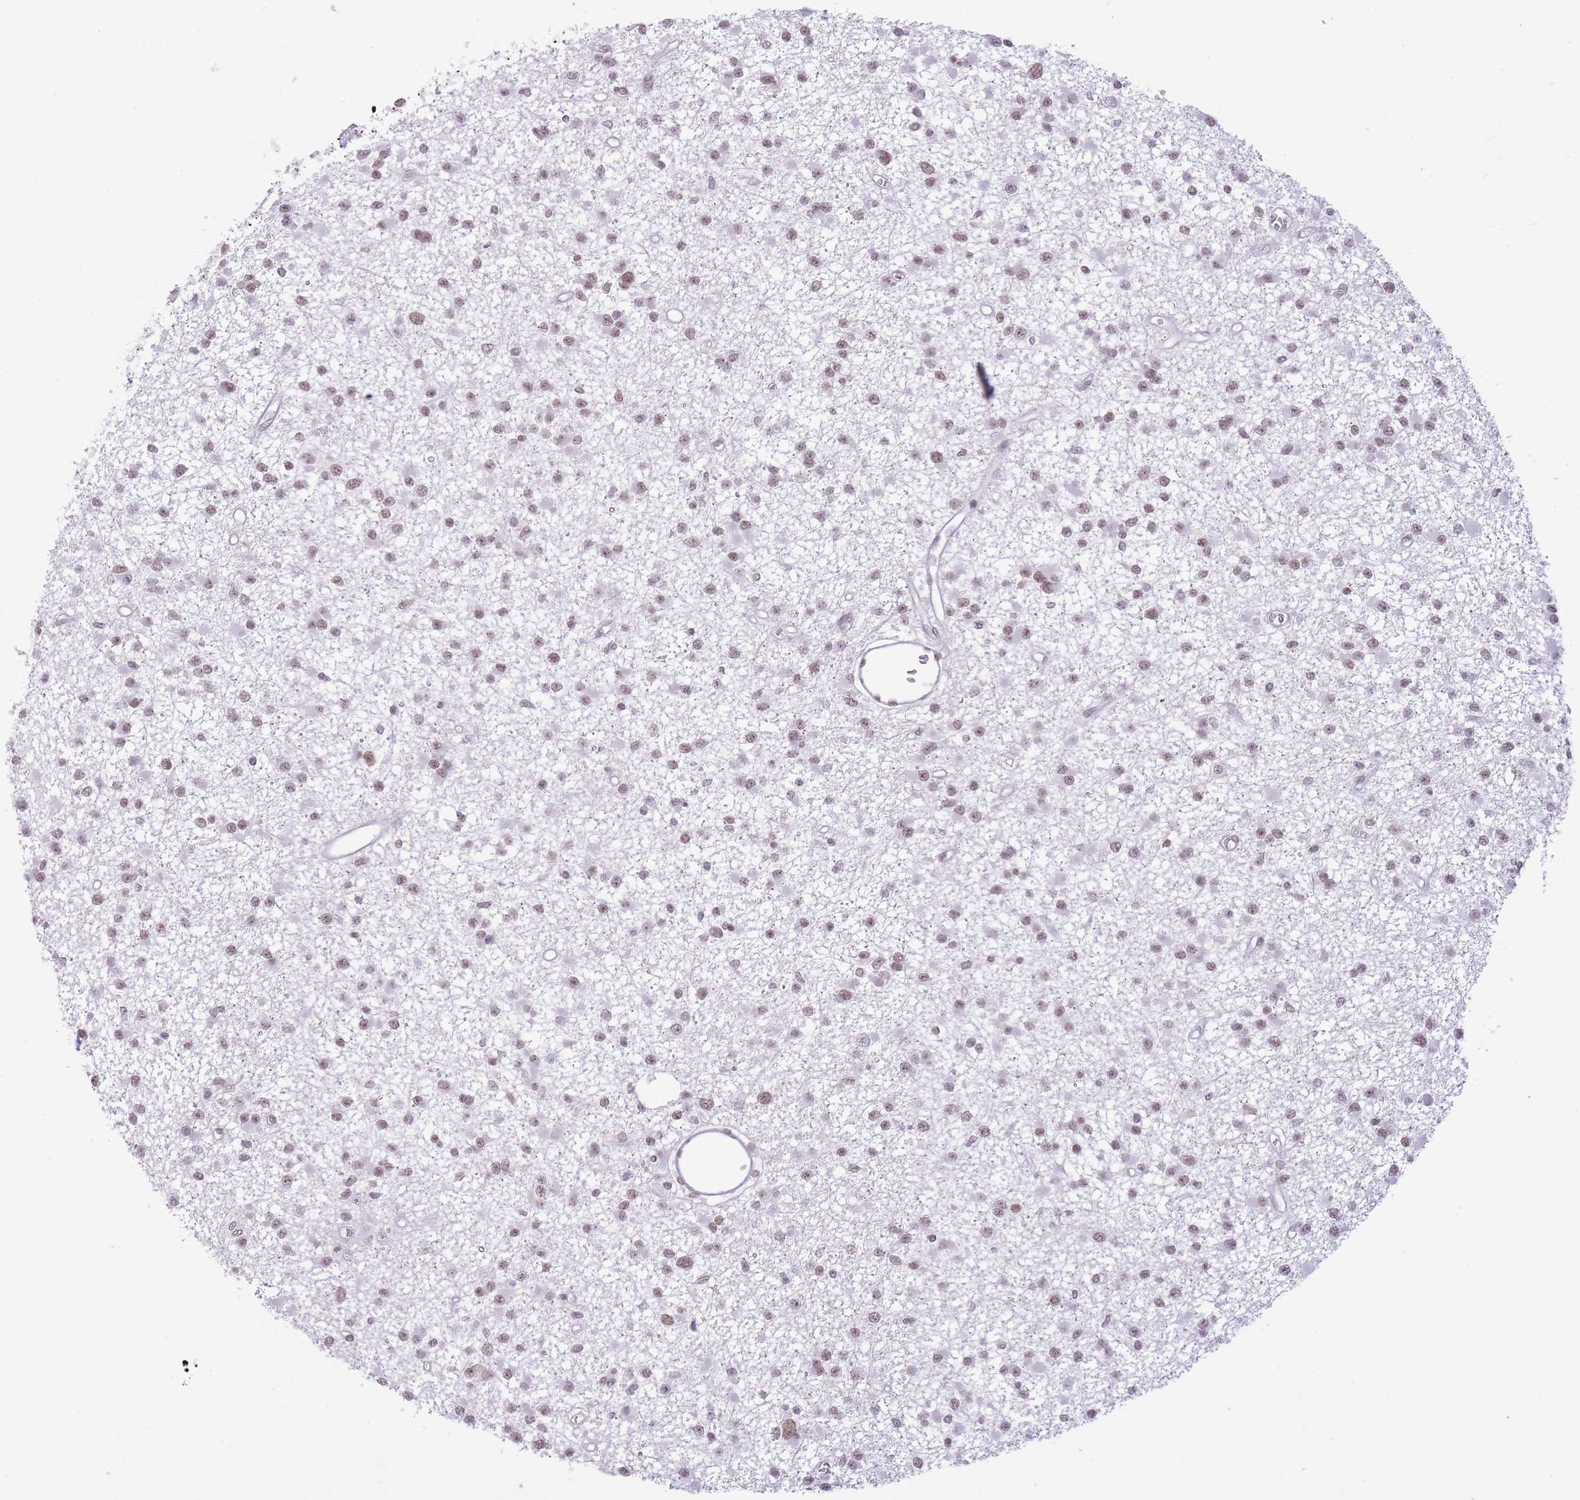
{"staining": {"intensity": "moderate", "quantity": ">75%", "location": "nuclear"}, "tissue": "glioma", "cell_type": "Tumor cells", "image_type": "cancer", "snomed": [{"axis": "morphology", "description": "Glioma, malignant, Low grade"}, {"axis": "topography", "description": "Brain"}], "caption": "Malignant glioma (low-grade) stained with immunohistochemistry (IHC) shows moderate nuclear positivity in approximately >75% of tumor cells.", "gene": "ZBED5", "patient": {"sex": "female", "age": 22}}